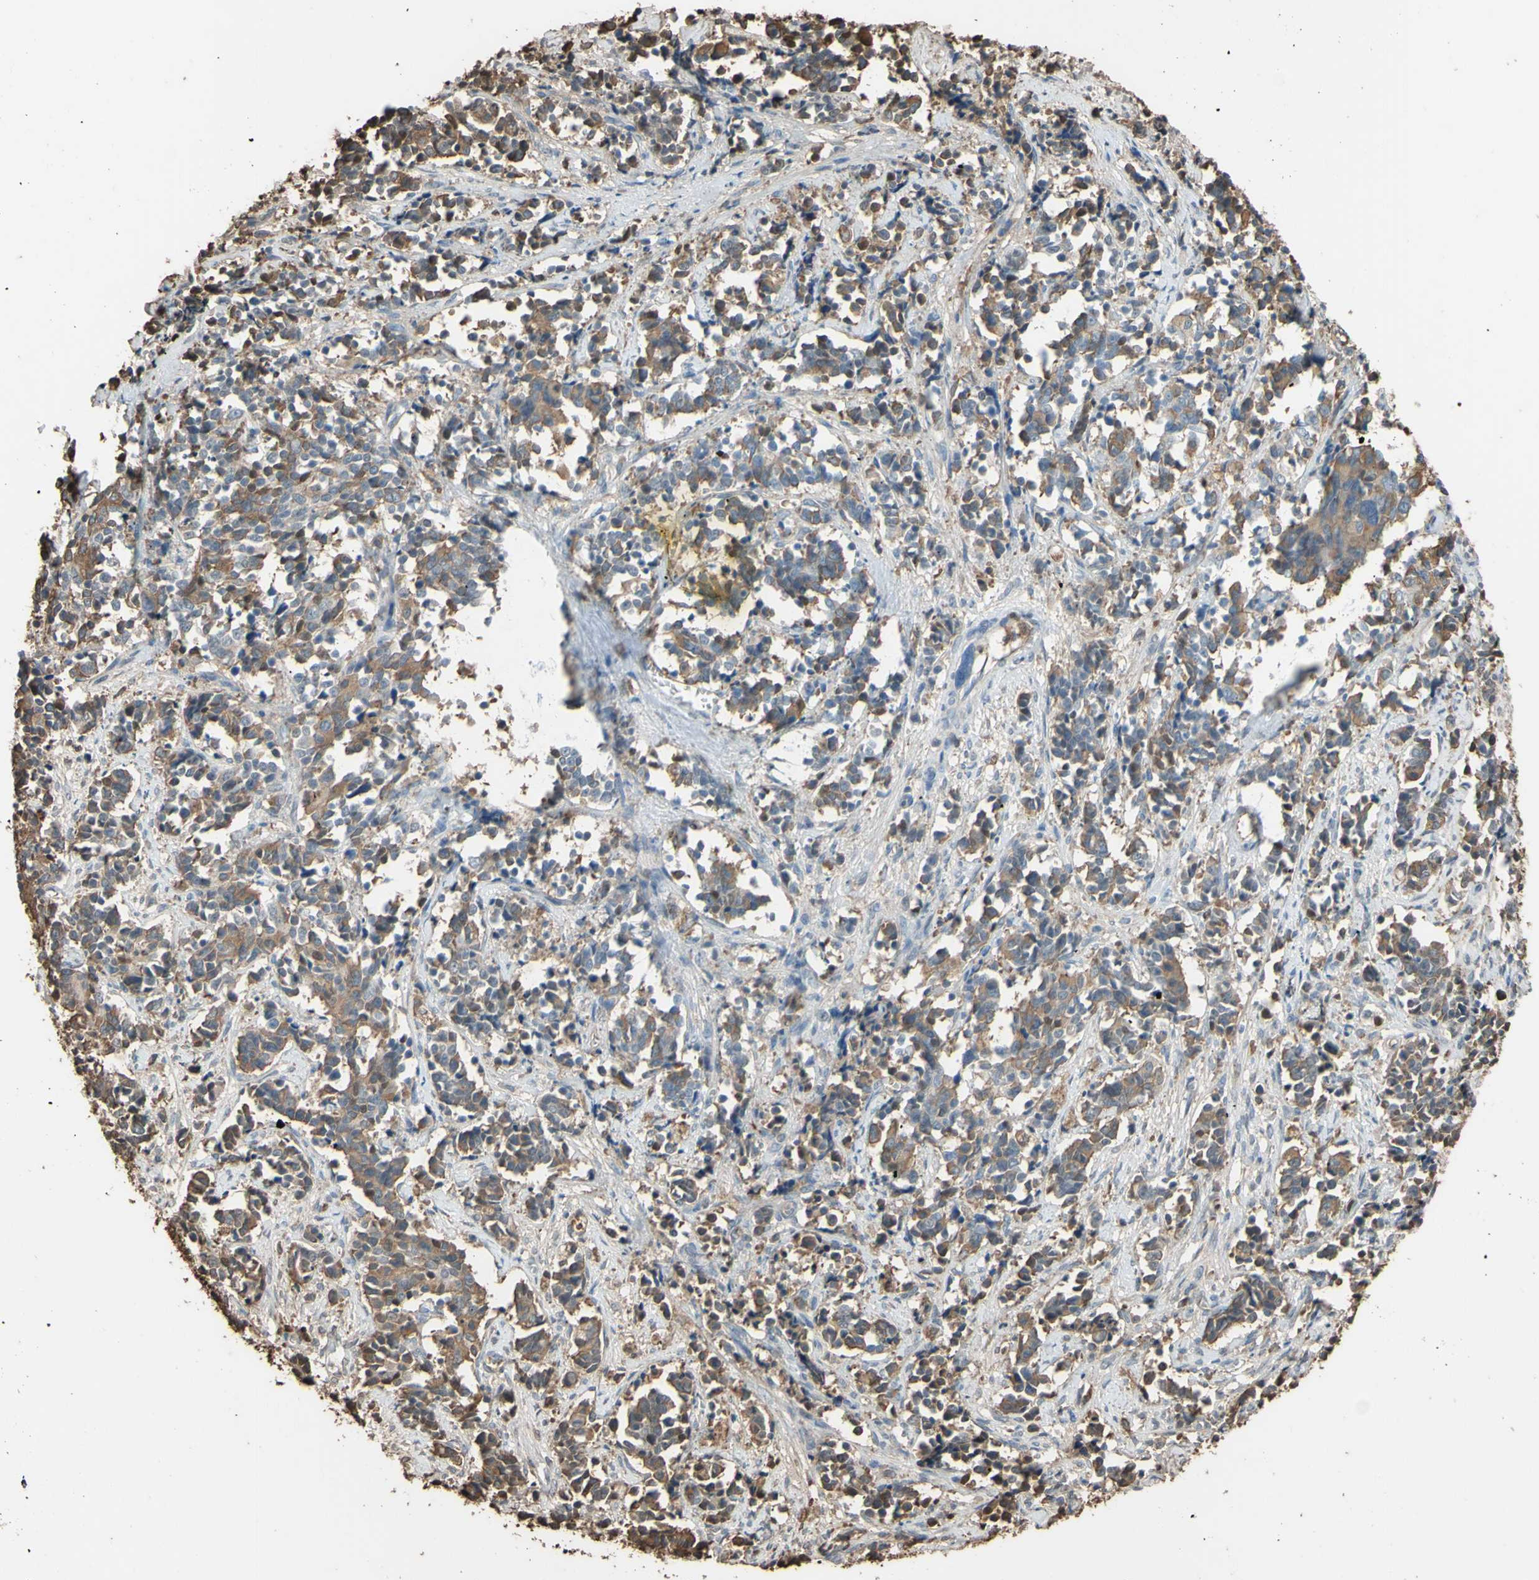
{"staining": {"intensity": "moderate", "quantity": "25%-75%", "location": "cytoplasmic/membranous"}, "tissue": "cervical cancer", "cell_type": "Tumor cells", "image_type": "cancer", "snomed": [{"axis": "morphology", "description": "Normal tissue, NOS"}, {"axis": "morphology", "description": "Squamous cell carcinoma, NOS"}, {"axis": "topography", "description": "Cervix"}], "caption": "There is medium levels of moderate cytoplasmic/membranous staining in tumor cells of cervical cancer (squamous cell carcinoma), as demonstrated by immunohistochemical staining (brown color).", "gene": "PTGDS", "patient": {"sex": "female", "age": 35}}